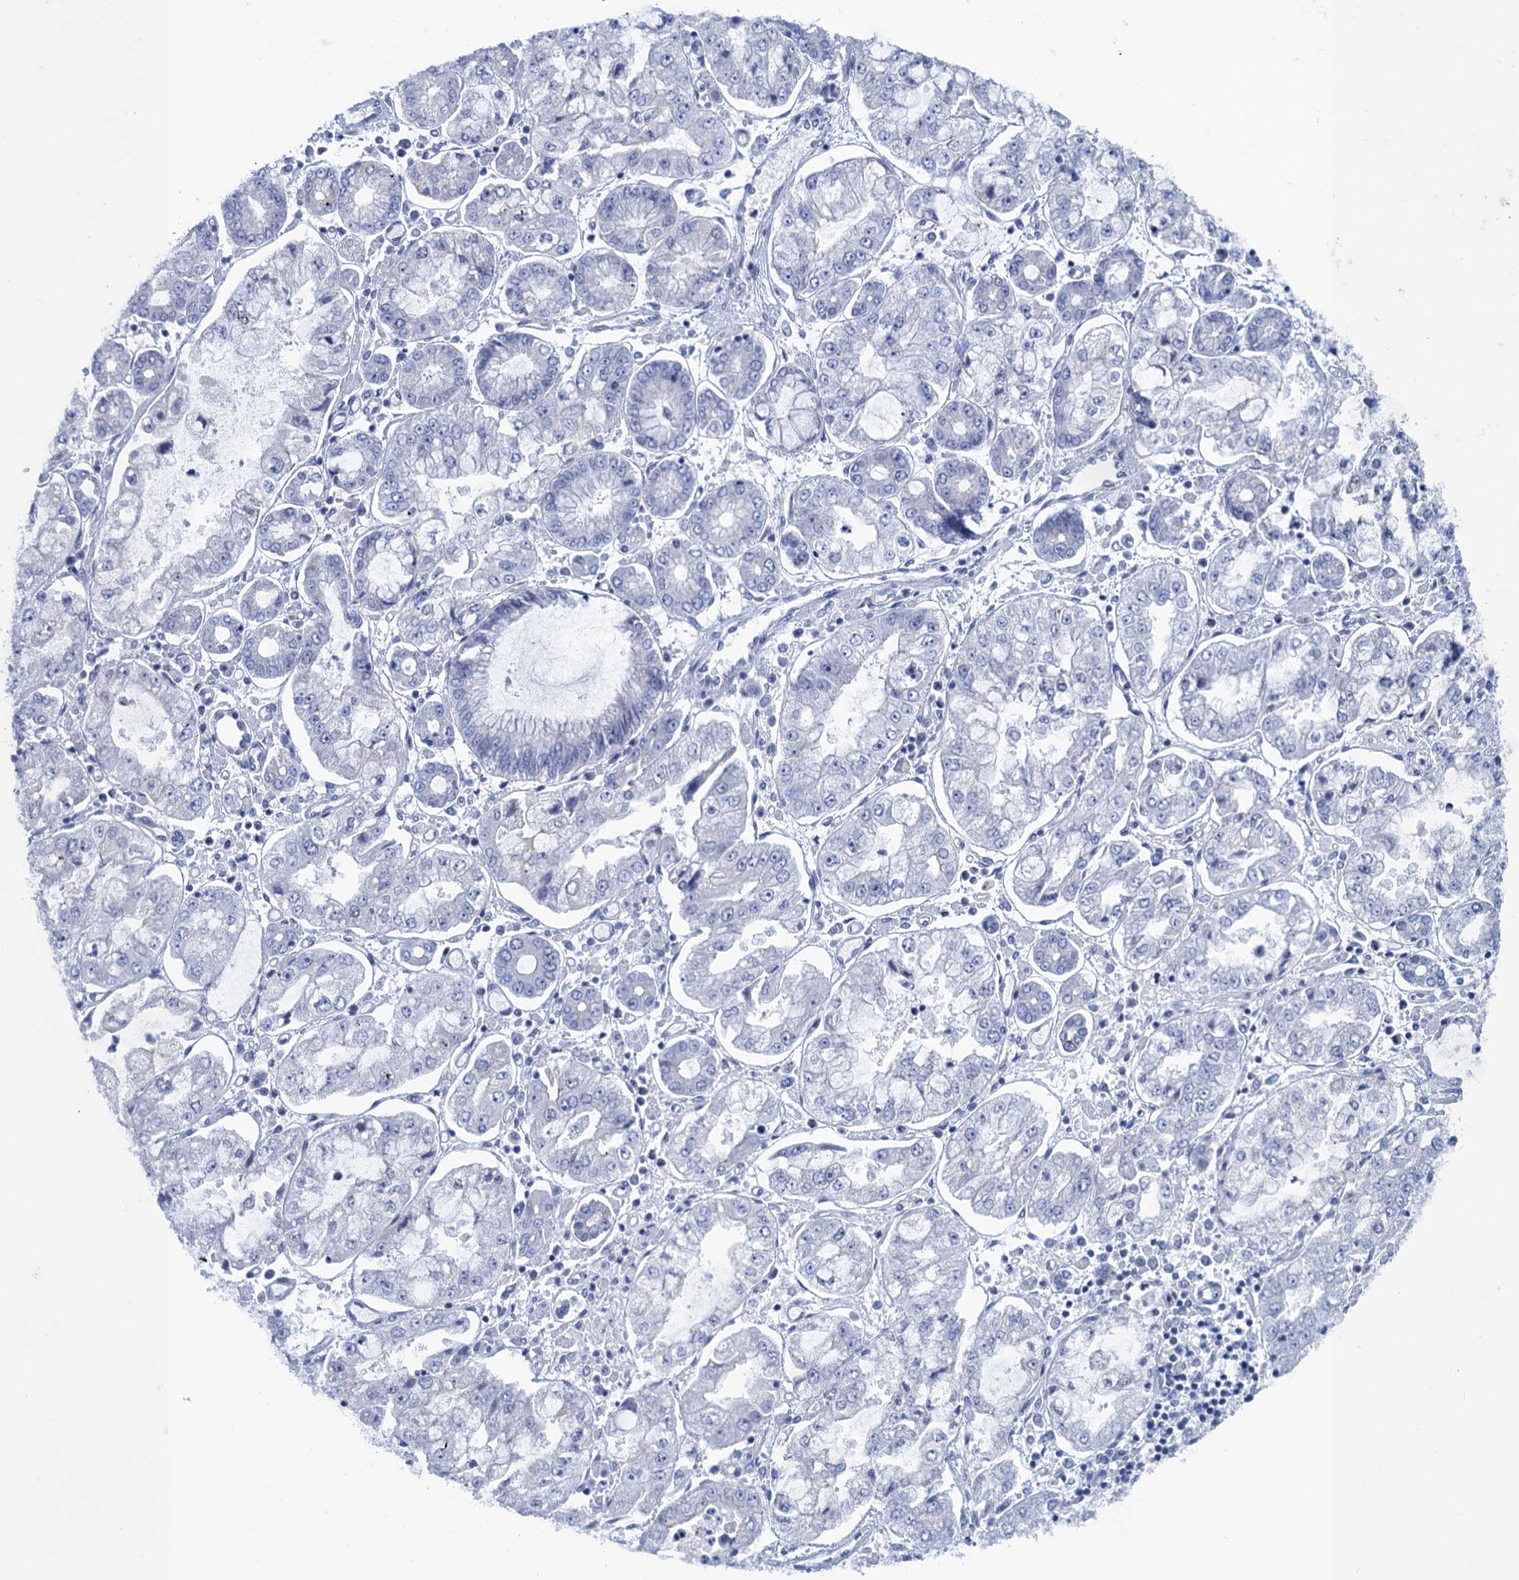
{"staining": {"intensity": "negative", "quantity": "none", "location": "none"}, "tissue": "stomach cancer", "cell_type": "Tumor cells", "image_type": "cancer", "snomed": [{"axis": "morphology", "description": "Adenocarcinoma, NOS"}, {"axis": "topography", "description": "Stomach"}], "caption": "Tumor cells are negative for protein expression in human adenocarcinoma (stomach).", "gene": "SCEL", "patient": {"sex": "male", "age": 76}}